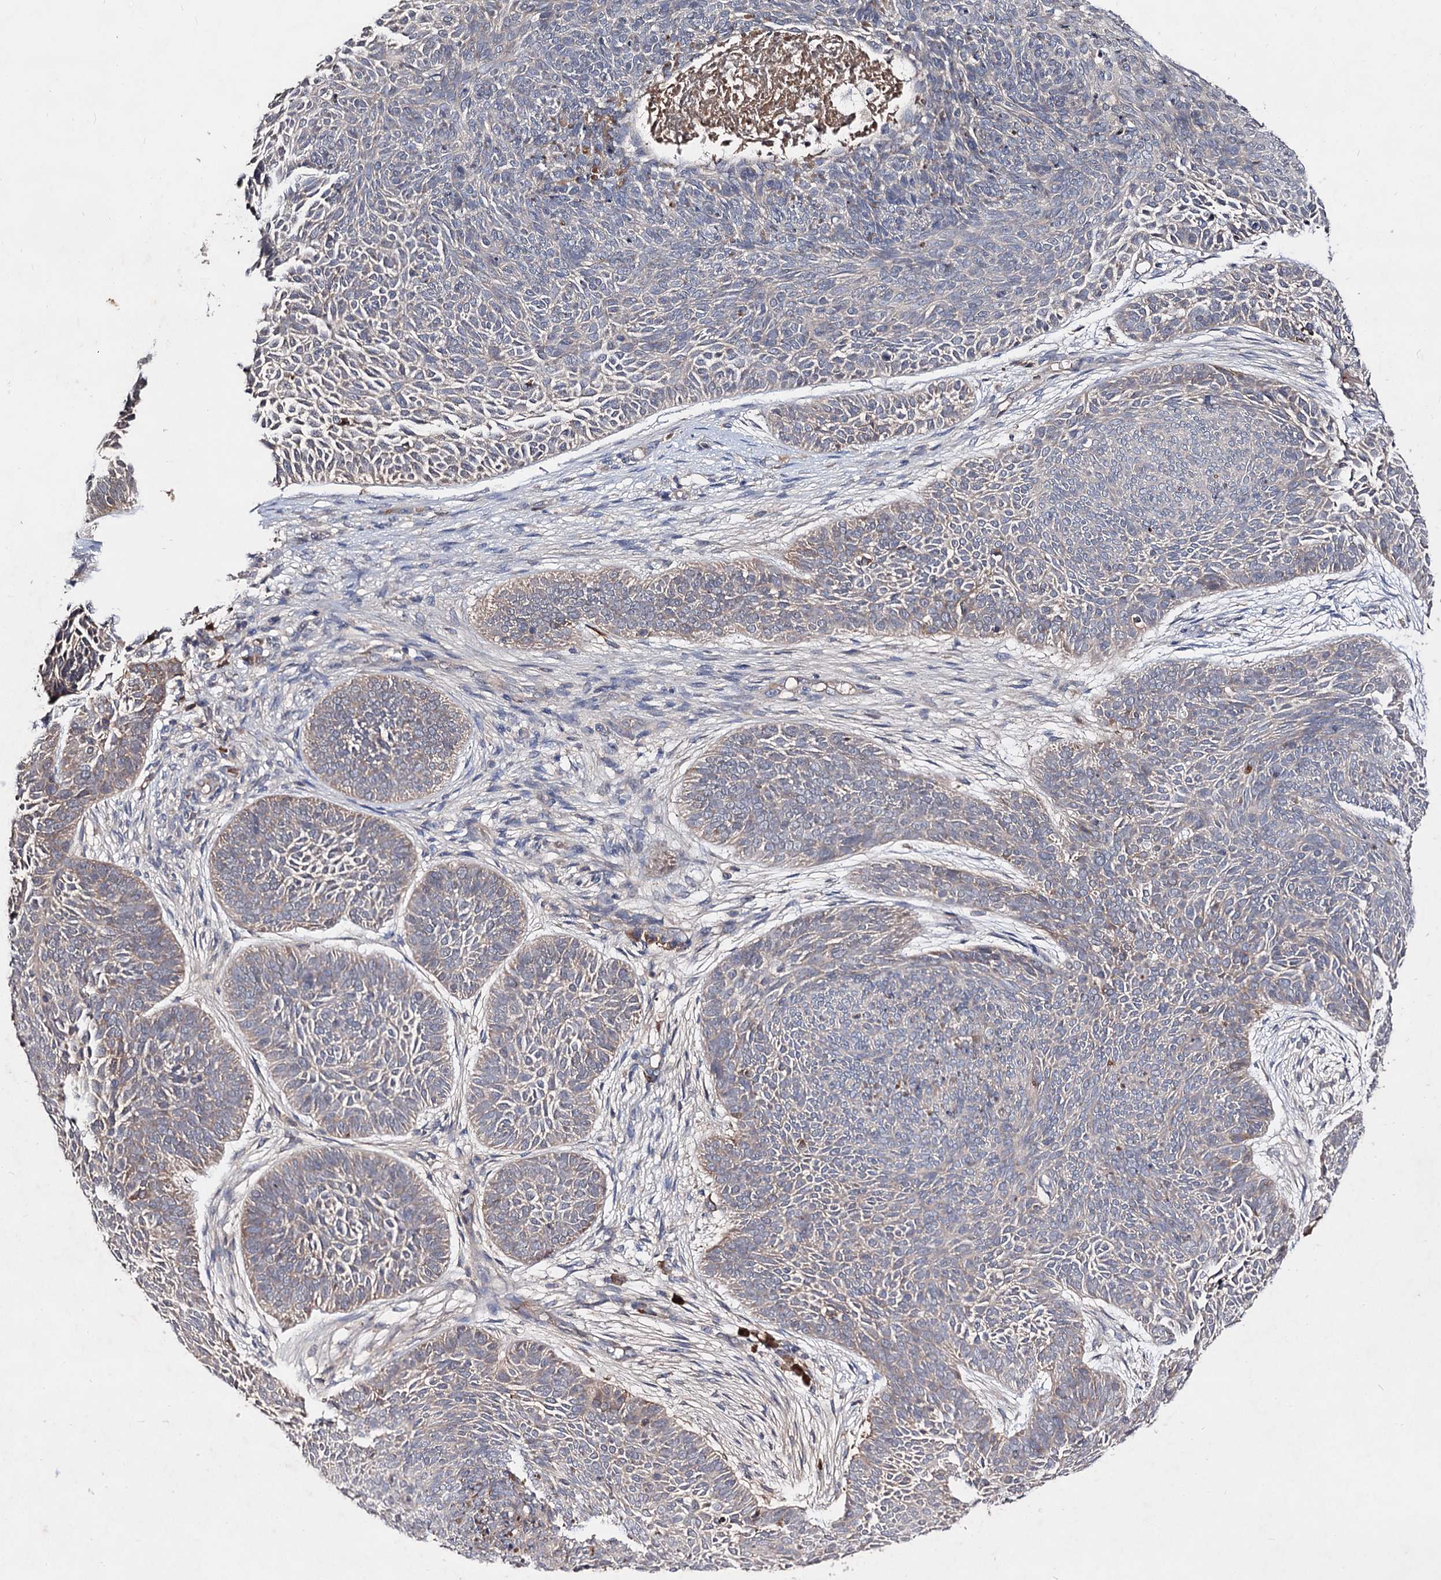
{"staining": {"intensity": "weak", "quantity": "<25%", "location": "cytoplasmic/membranous"}, "tissue": "skin cancer", "cell_type": "Tumor cells", "image_type": "cancer", "snomed": [{"axis": "morphology", "description": "Basal cell carcinoma"}, {"axis": "topography", "description": "Skin"}], "caption": "This is a image of immunohistochemistry staining of skin cancer, which shows no staining in tumor cells. The staining is performed using DAB brown chromogen with nuclei counter-stained in using hematoxylin.", "gene": "ARFIP2", "patient": {"sex": "male", "age": 85}}